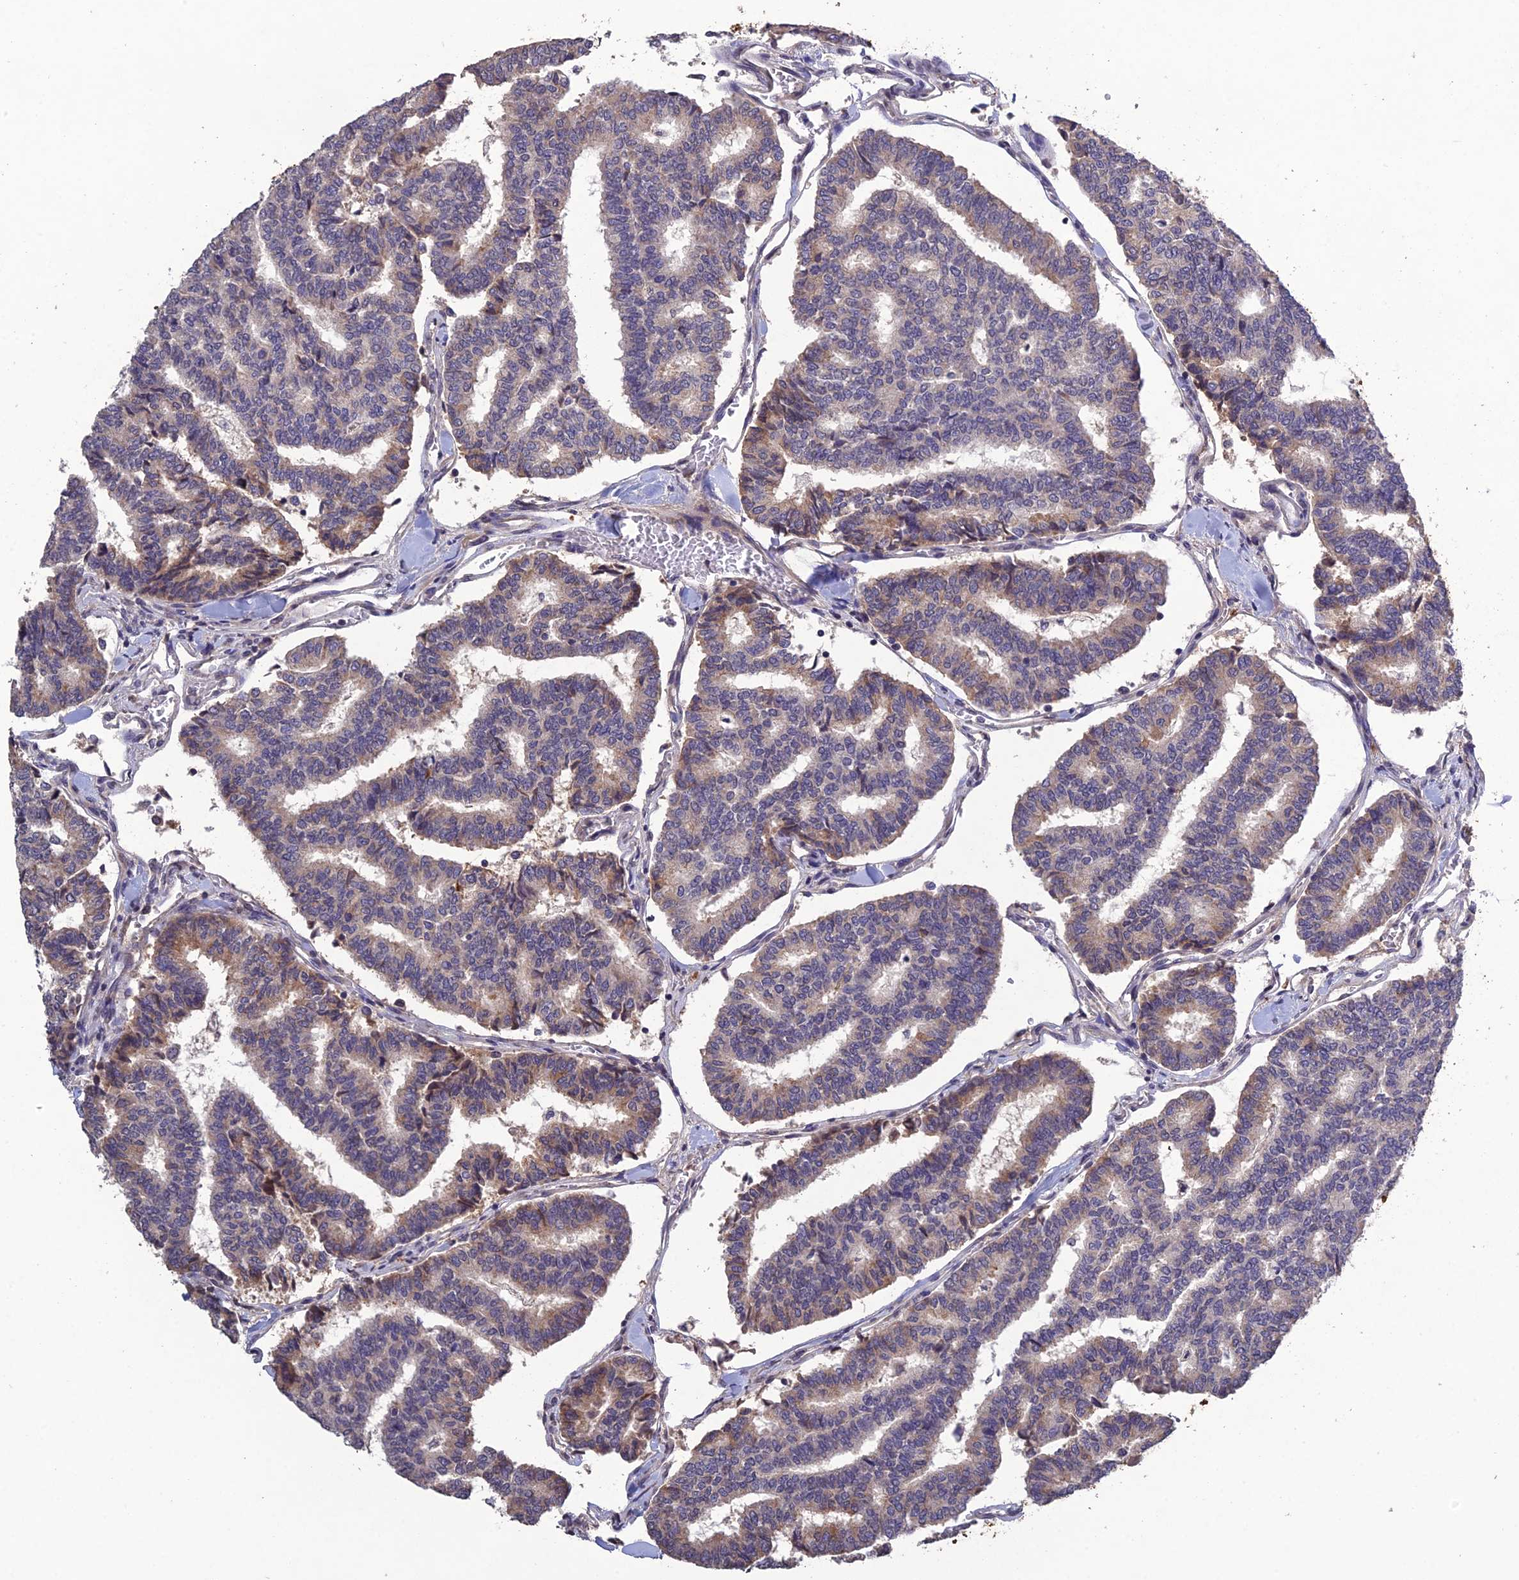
{"staining": {"intensity": "moderate", "quantity": "<25%", "location": "cytoplasmic/membranous"}, "tissue": "thyroid cancer", "cell_type": "Tumor cells", "image_type": "cancer", "snomed": [{"axis": "morphology", "description": "Papillary adenocarcinoma, NOS"}, {"axis": "topography", "description": "Thyroid gland"}], "caption": "The micrograph reveals immunohistochemical staining of thyroid papillary adenocarcinoma. There is moderate cytoplasmic/membranous staining is identified in approximately <25% of tumor cells.", "gene": "SLC39A13", "patient": {"sex": "female", "age": 35}}